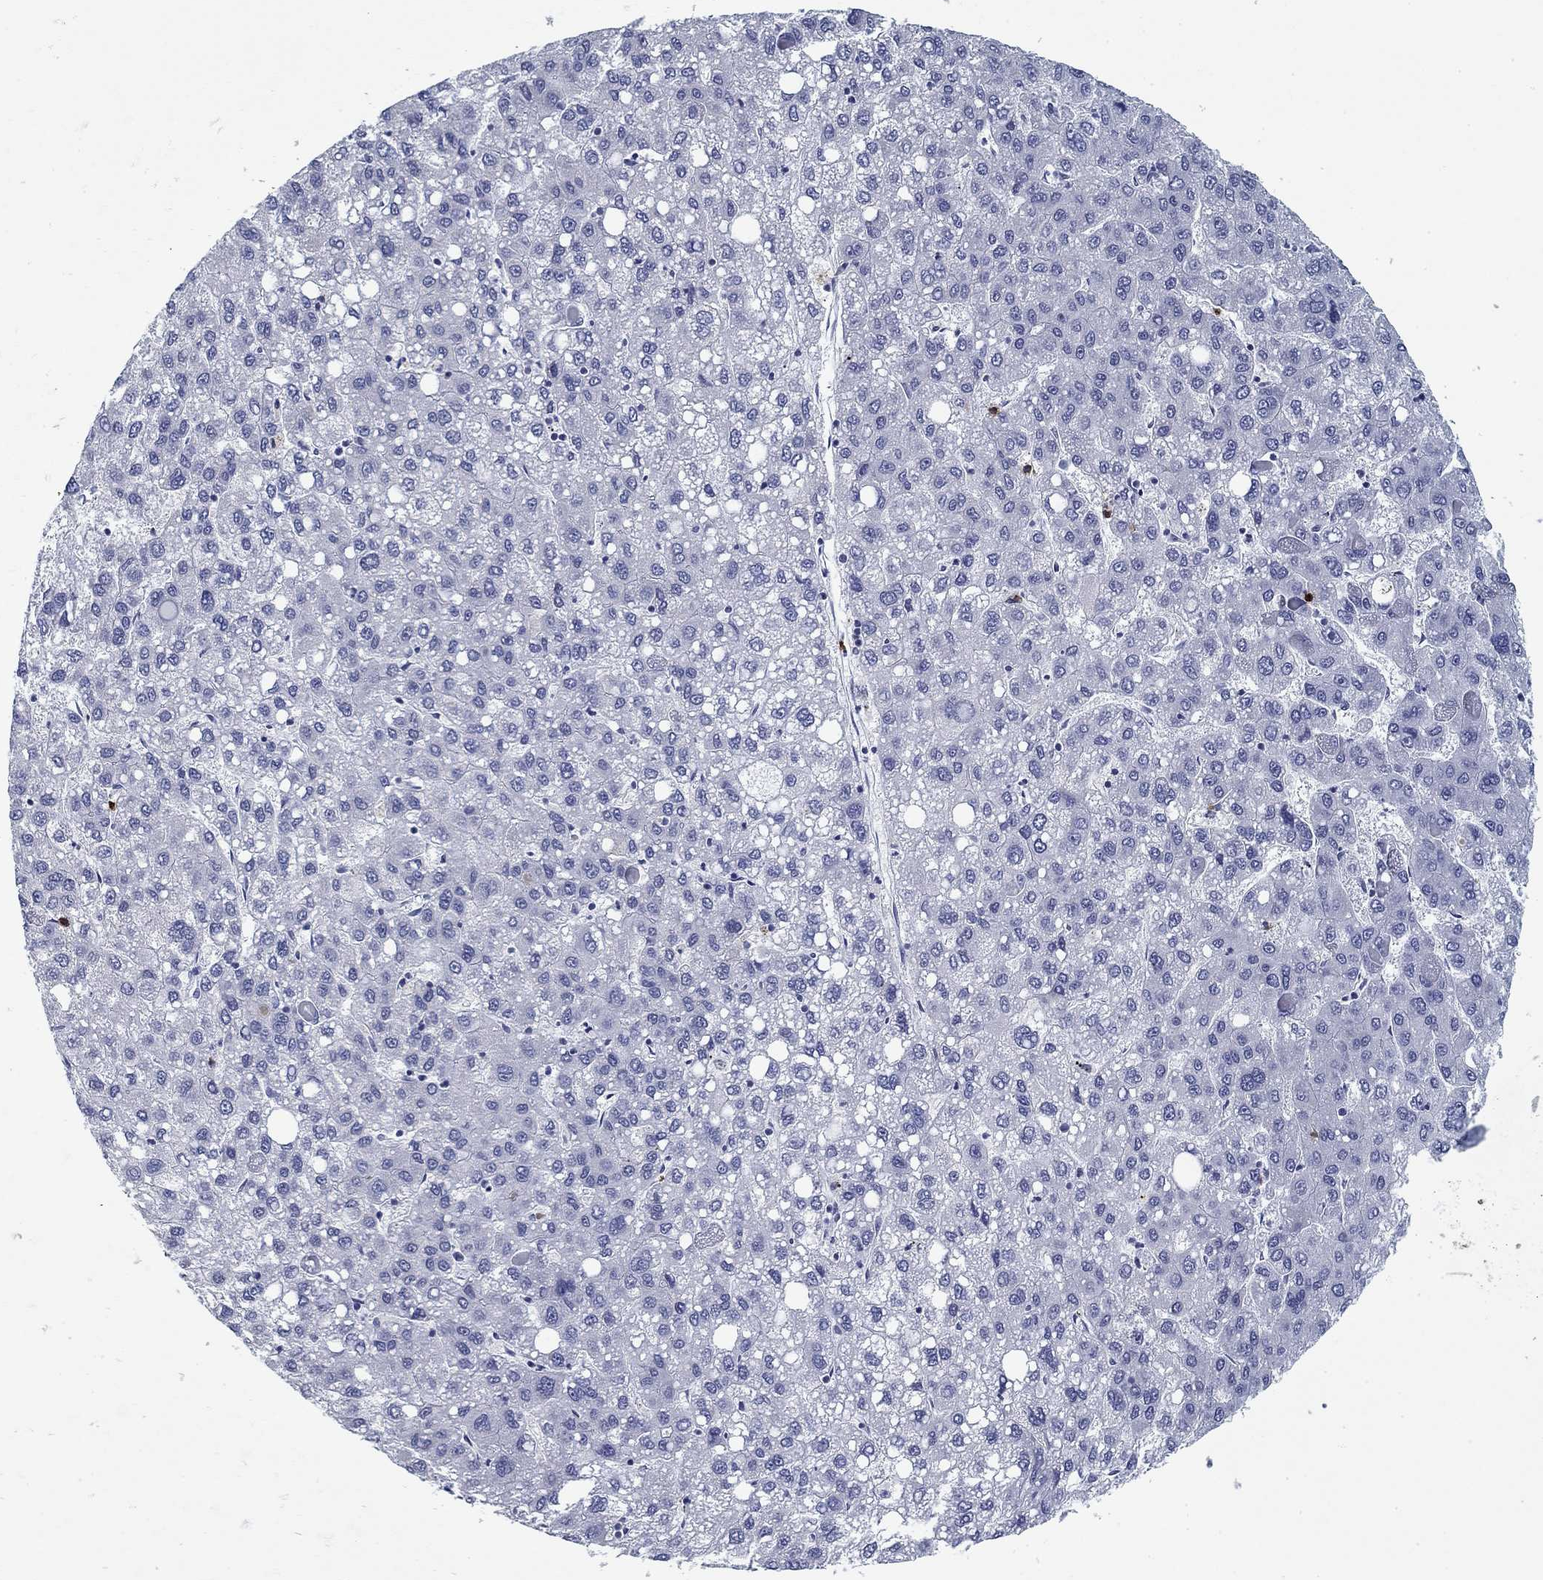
{"staining": {"intensity": "negative", "quantity": "none", "location": "none"}, "tissue": "liver cancer", "cell_type": "Tumor cells", "image_type": "cancer", "snomed": [{"axis": "morphology", "description": "Carcinoma, Hepatocellular, NOS"}, {"axis": "topography", "description": "Liver"}], "caption": "IHC of human liver cancer displays no expression in tumor cells.", "gene": "CD79B", "patient": {"sex": "female", "age": 82}}